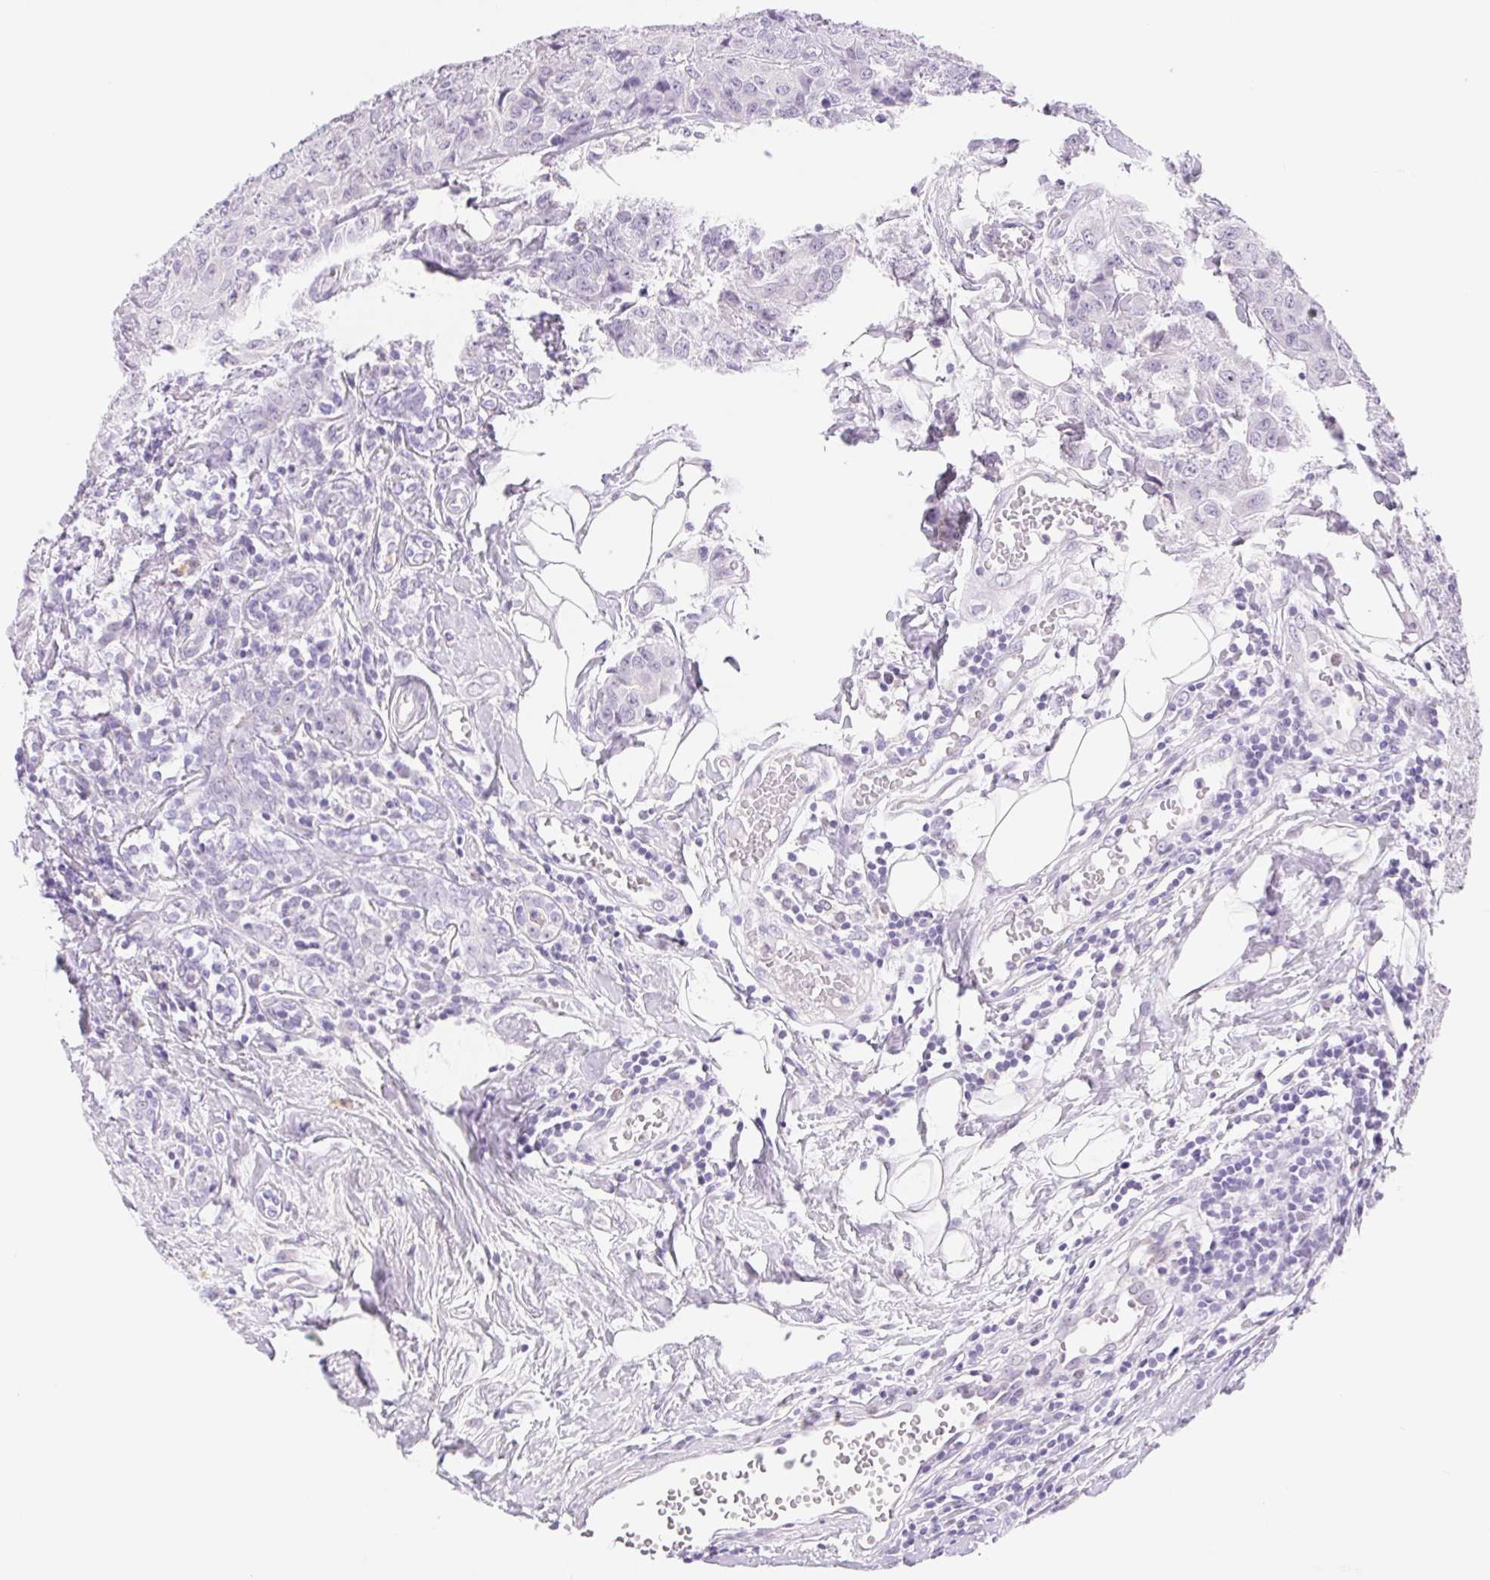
{"staining": {"intensity": "negative", "quantity": "none", "location": "none"}, "tissue": "breast cancer", "cell_type": "Tumor cells", "image_type": "cancer", "snomed": [{"axis": "morphology", "description": "Duct carcinoma"}, {"axis": "topography", "description": "Breast"}], "caption": "Immunohistochemistry (IHC) image of neoplastic tissue: breast cancer stained with DAB displays no significant protein staining in tumor cells.", "gene": "ASGR2", "patient": {"sex": "female", "age": 43}}